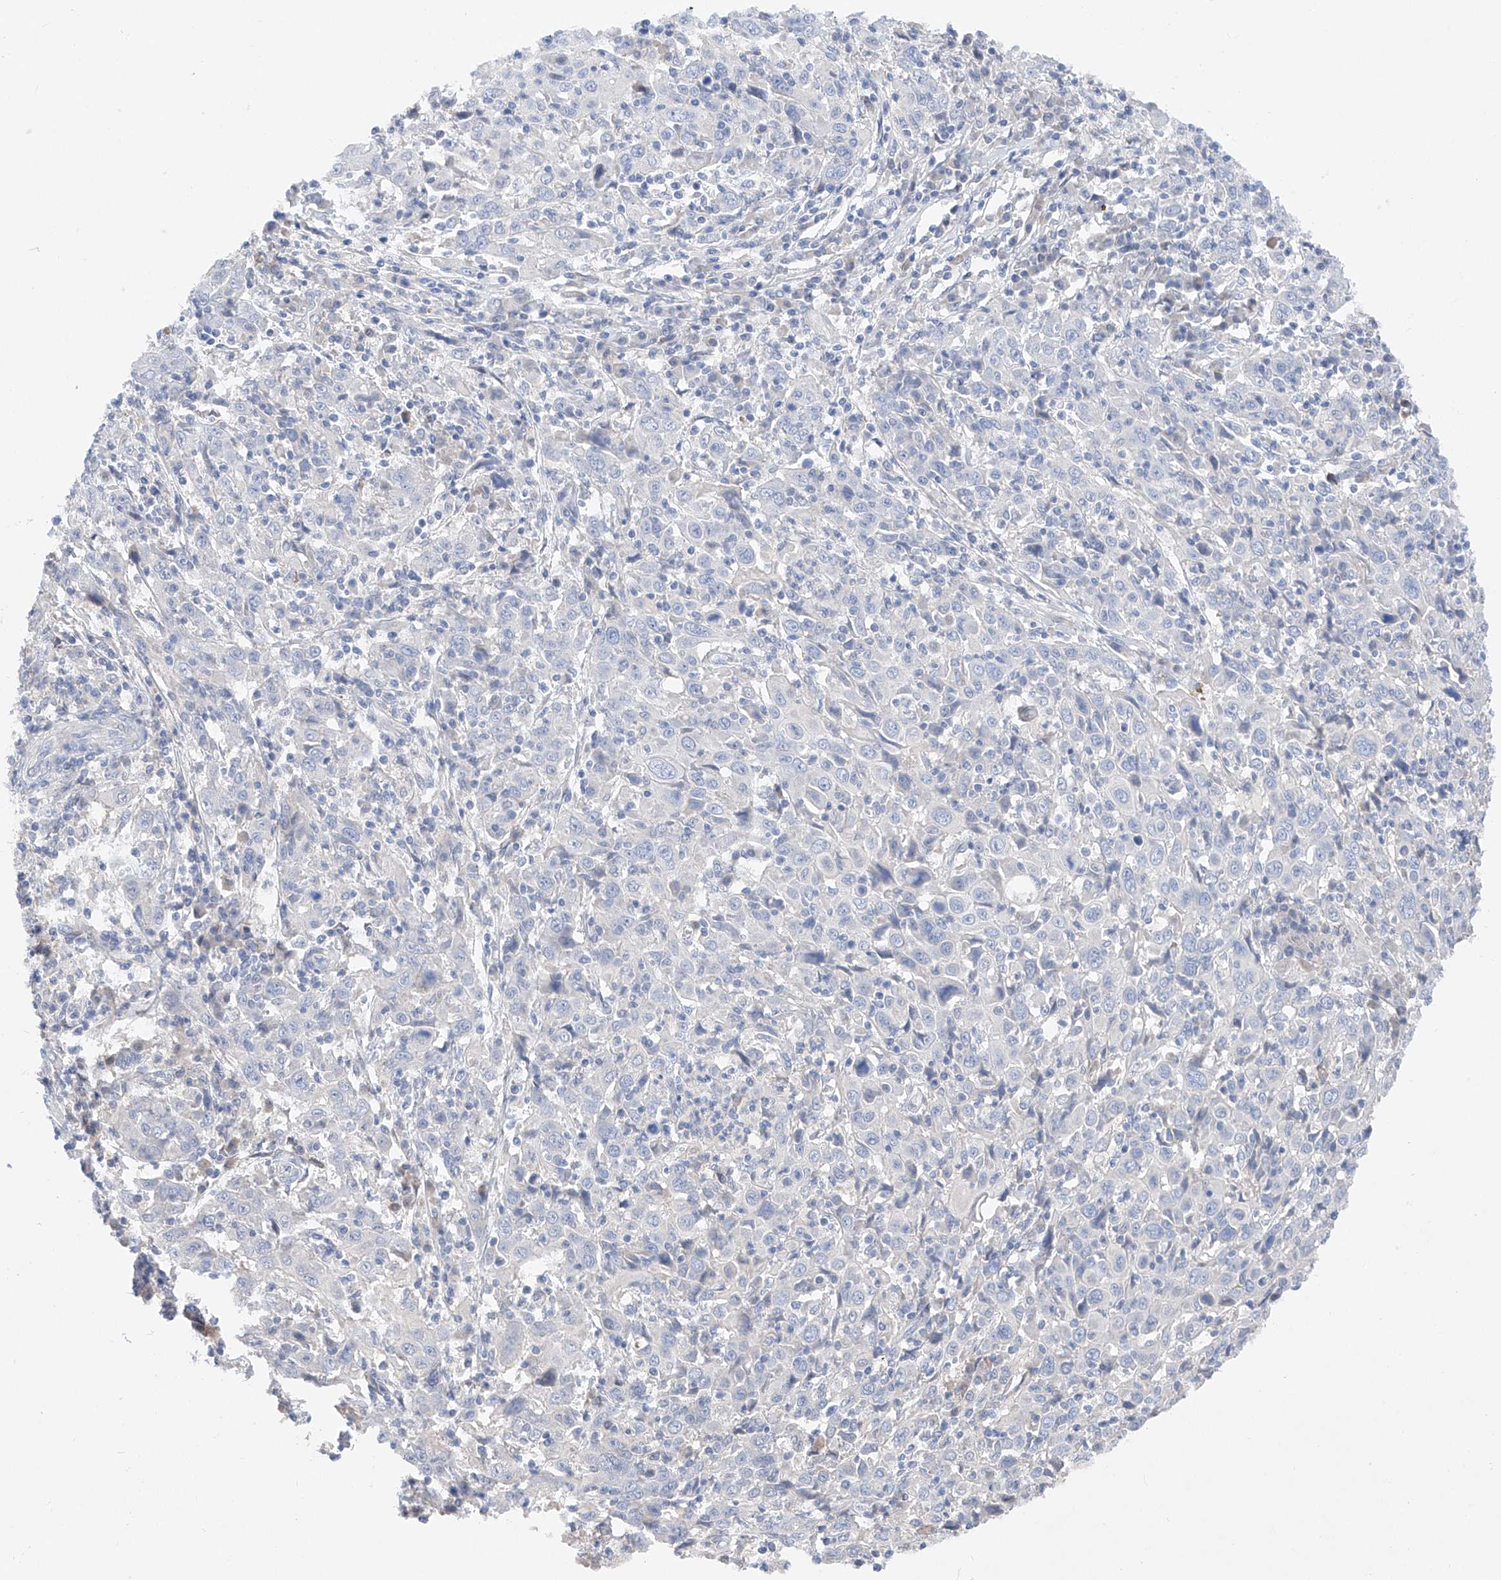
{"staining": {"intensity": "negative", "quantity": "none", "location": "none"}, "tissue": "cervical cancer", "cell_type": "Tumor cells", "image_type": "cancer", "snomed": [{"axis": "morphology", "description": "Squamous cell carcinoma, NOS"}, {"axis": "topography", "description": "Cervix"}], "caption": "DAB immunohistochemical staining of human cervical cancer (squamous cell carcinoma) exhibits no significant positivity in tumor cells.", "gene": "FUCA2", "patient": {"sex": "female", "age": 46}}